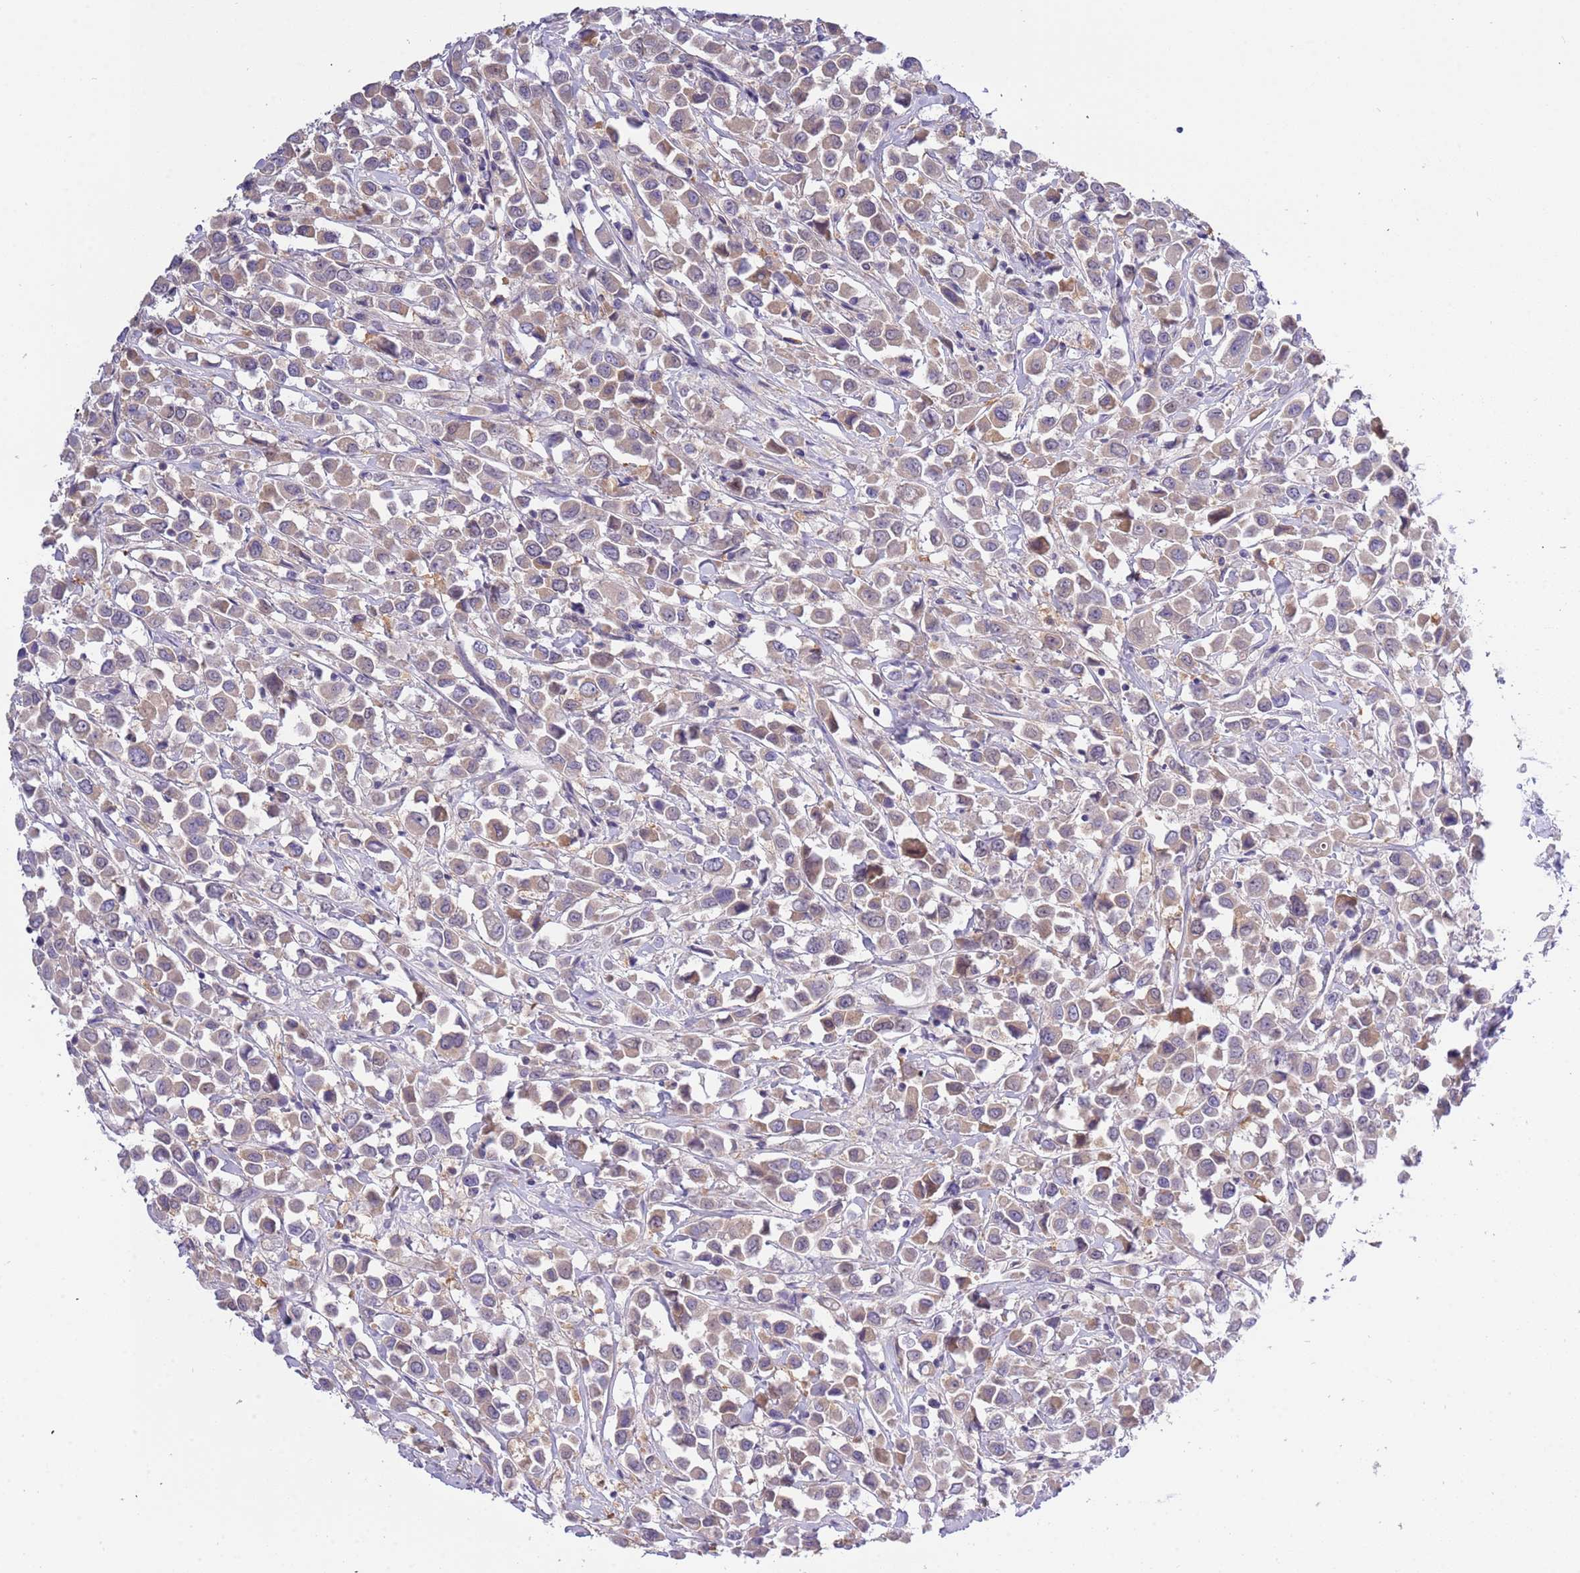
{"staining": {"intensity": "weak", "quantity": ">75%", "location": "cytoplasmic/membranous"}, "tissue": "breast cancer", "cell_type": "Tumor cells", "image_type": "cancer", "snomed": [{"axis": "morphology", "description": "Duct carcinoma"}, {"axis": "topography", "description": "Breast"}], "caption": "Immunohistochemistry (IHC) (DAB (3,3'-diaminobenzidine)) staining of breast intraductal carcinoma exhibits weak cytoplasmic/membranous protein expression in about >75% of tumor cells.", "gene": "STIP1", "patient": {"sex": "female", "age": 61}}